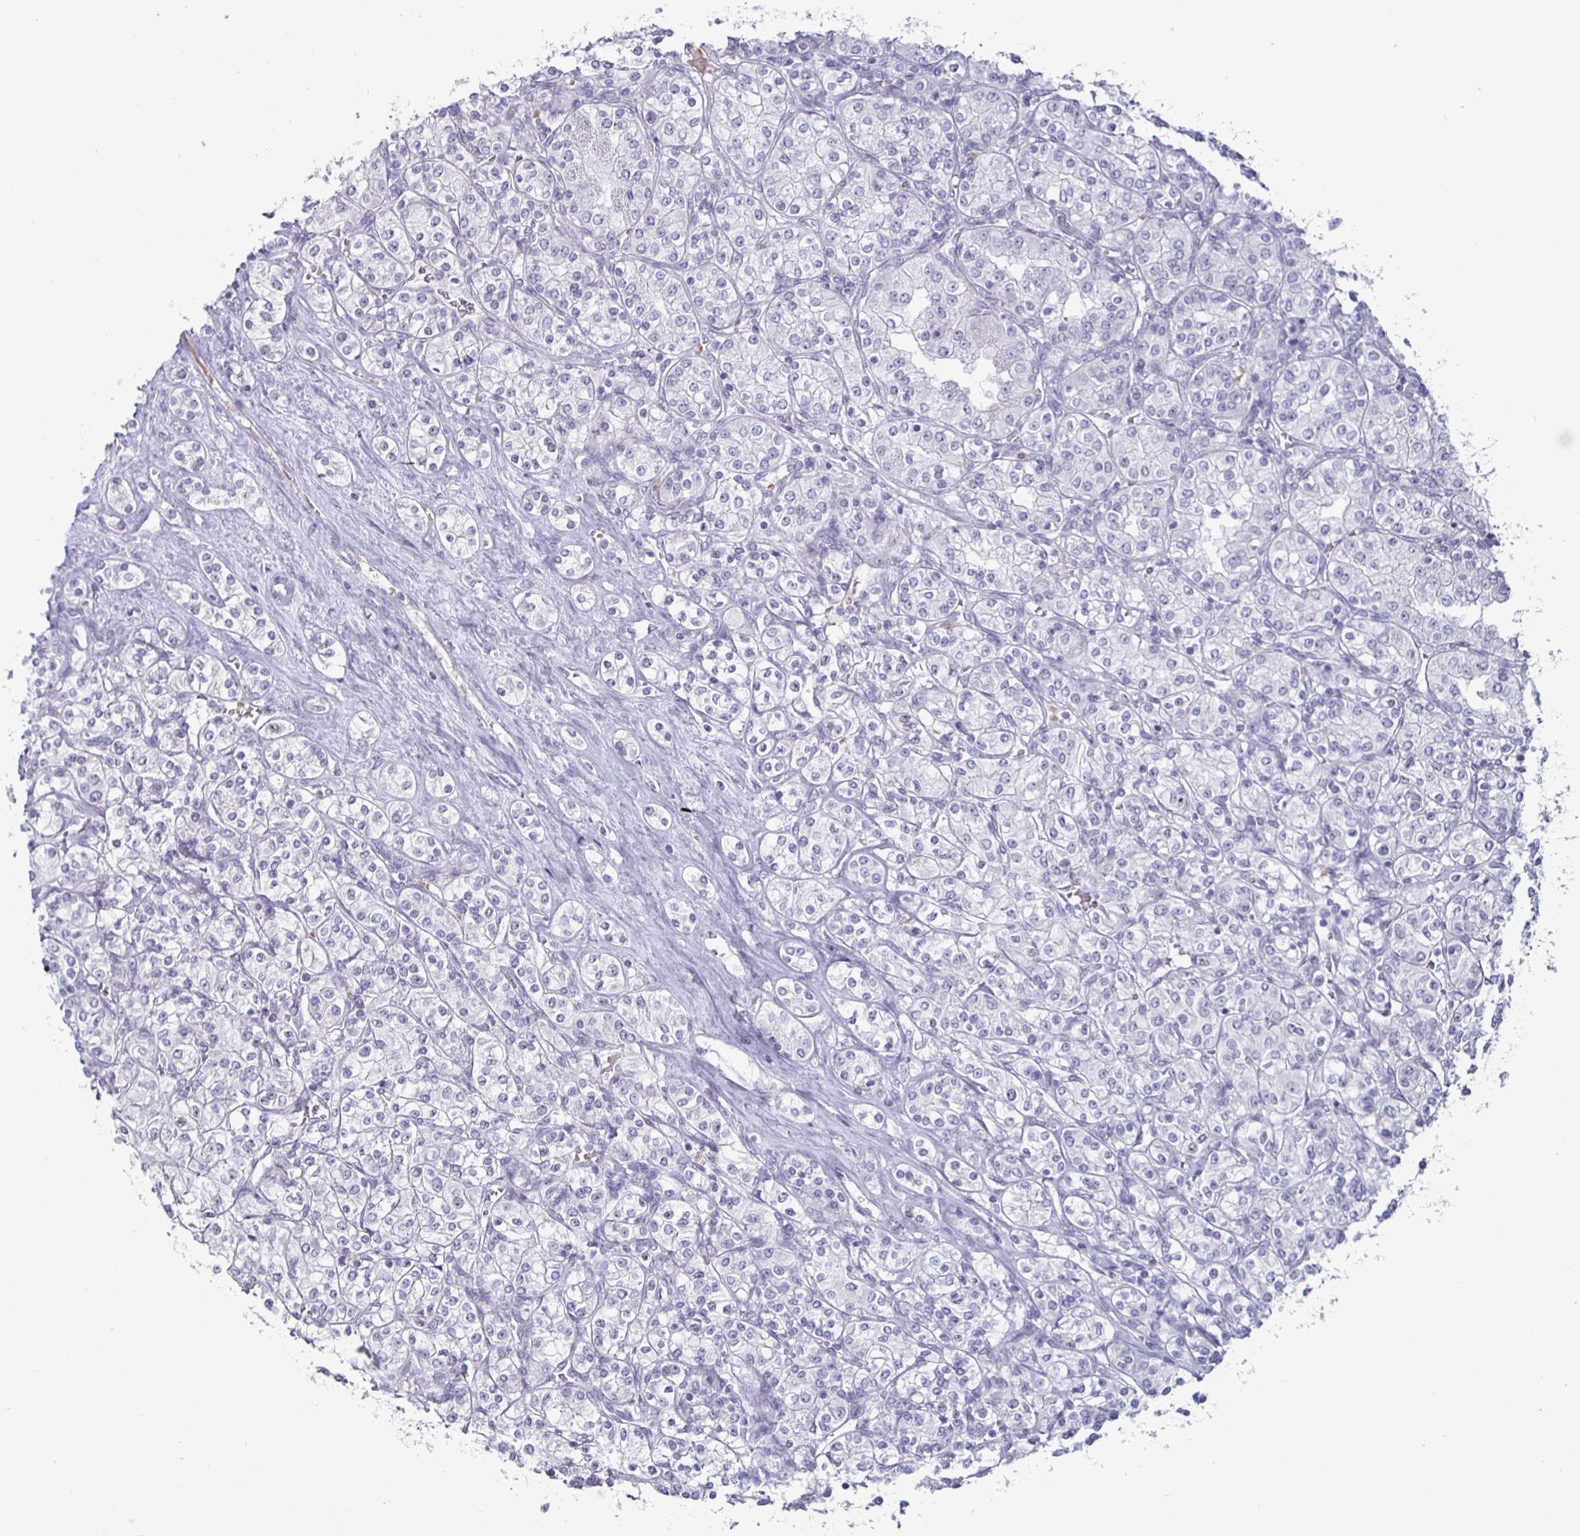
{"staining": {"intensity": "negative", "quantity": "none", "location": "none"}, "tissue": "renal cancer", "cell_type": "Tumor cells", "image_type": "cancer", "snomed": [{"axis": "morphology", "description": "Adenocarcinoma, NOS"}, {"axis": "topography", "description": "Kidney"}], "caption": "This image is of renal cancer (adenocarcinoma) stained with immunohistochemistry (IHC) to label a protein in brown with the nuclei are counter-stained blue. There is no expression in tumor cells.", "gene": "OOSP2", "patient": {"sex": "male", "age": 77}}